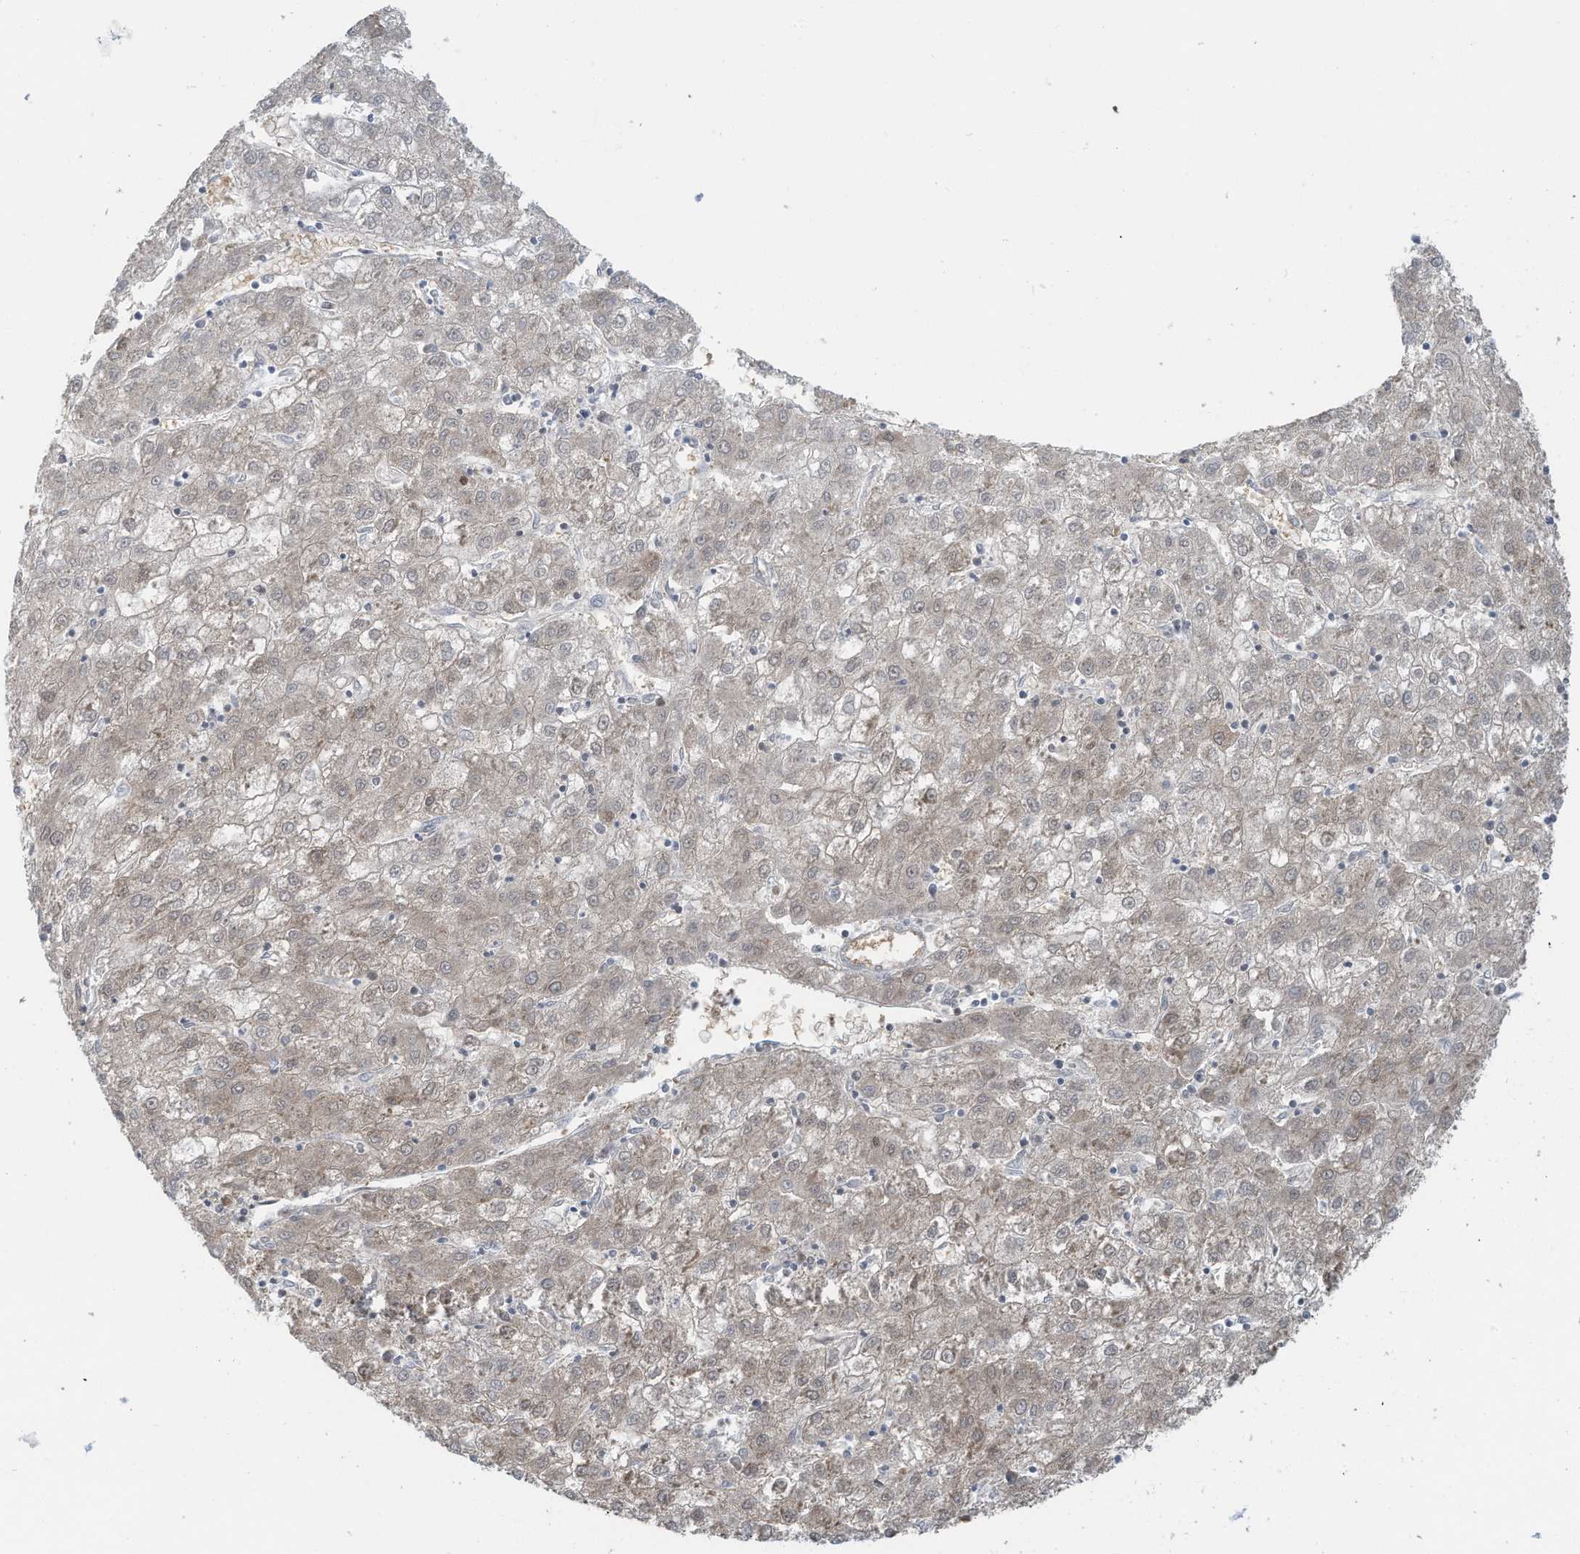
{"staining": {"intensity": "negative", "quantity": "none", "location": "none"}, "tissue": "liver cancer", "cell_type": "Tumor cells", "image_type": "cancer", "snomed": [{"axis": "morphology", "description": "Carcinoma, Hepatocellular, NOS"}, {"axis": "topography", "description": "Liver"}], "caption": "Immunohistochemical staining of liver hepatocellular carcinoma reveals no significant positivity in tumor cells.", "gene": "OLA1", "patient": {"sex": "male", "age": 72}}